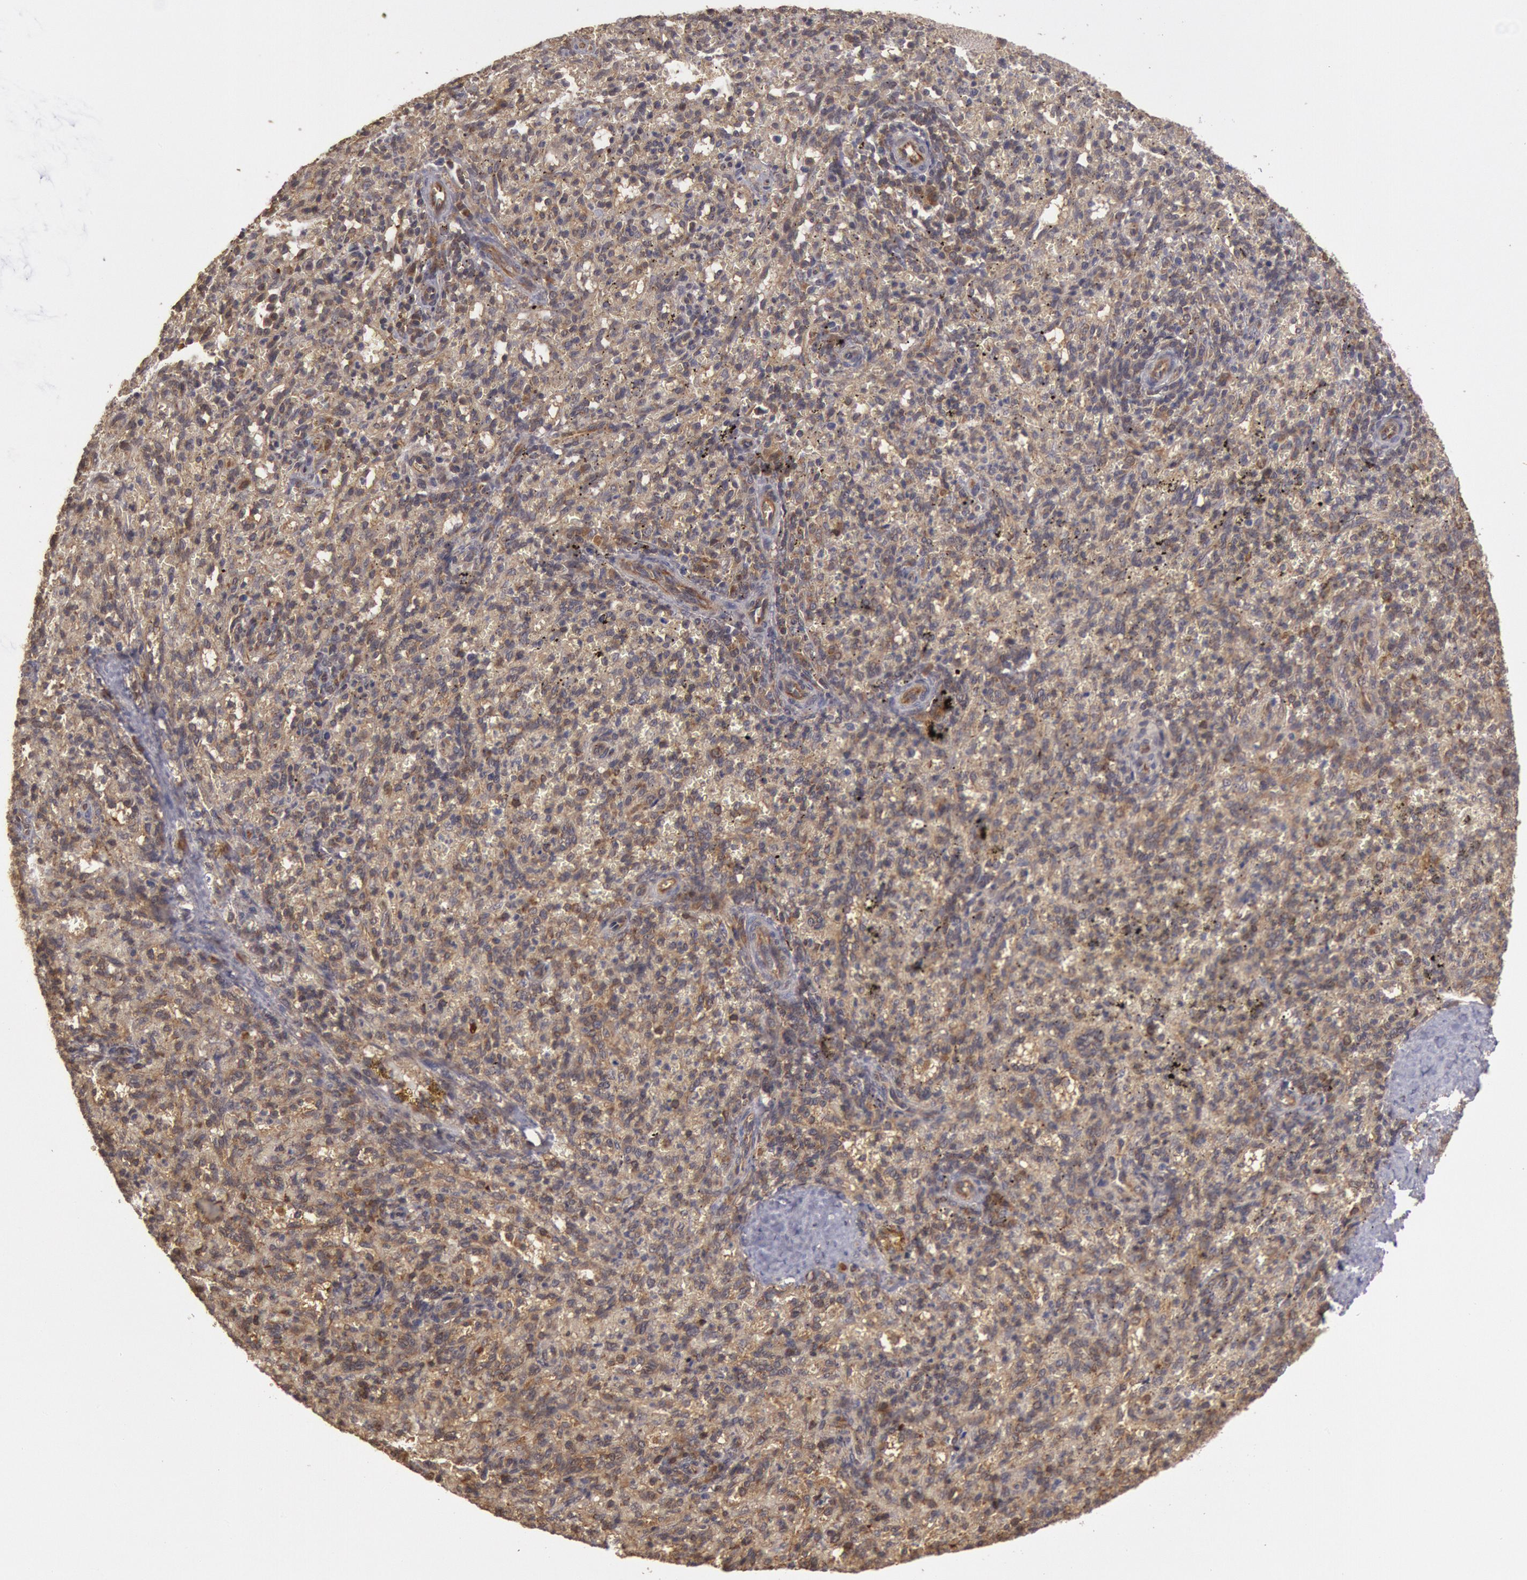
{"staining": {"intensity": "moderate", "quantity": "25%-75%", "location": "cytoplasmic/membranous"}, "tissue": "spleen", "cell_type": "Cells in red pulp", "image_type": "normal", "snomed": [{"axis": "morphology", "description": "Normal tissue, NOS"}, {"axis": "topography", "description": "Spleen"}], "caption": "IHC (DAB) staining of benign spleen demonstrates moderate cytoplasmic/membranous protein staining in approximately 25%-75% of cells in red pulp.", "gene": "USP14", "patient": {"sex": "female", "age": 10}}